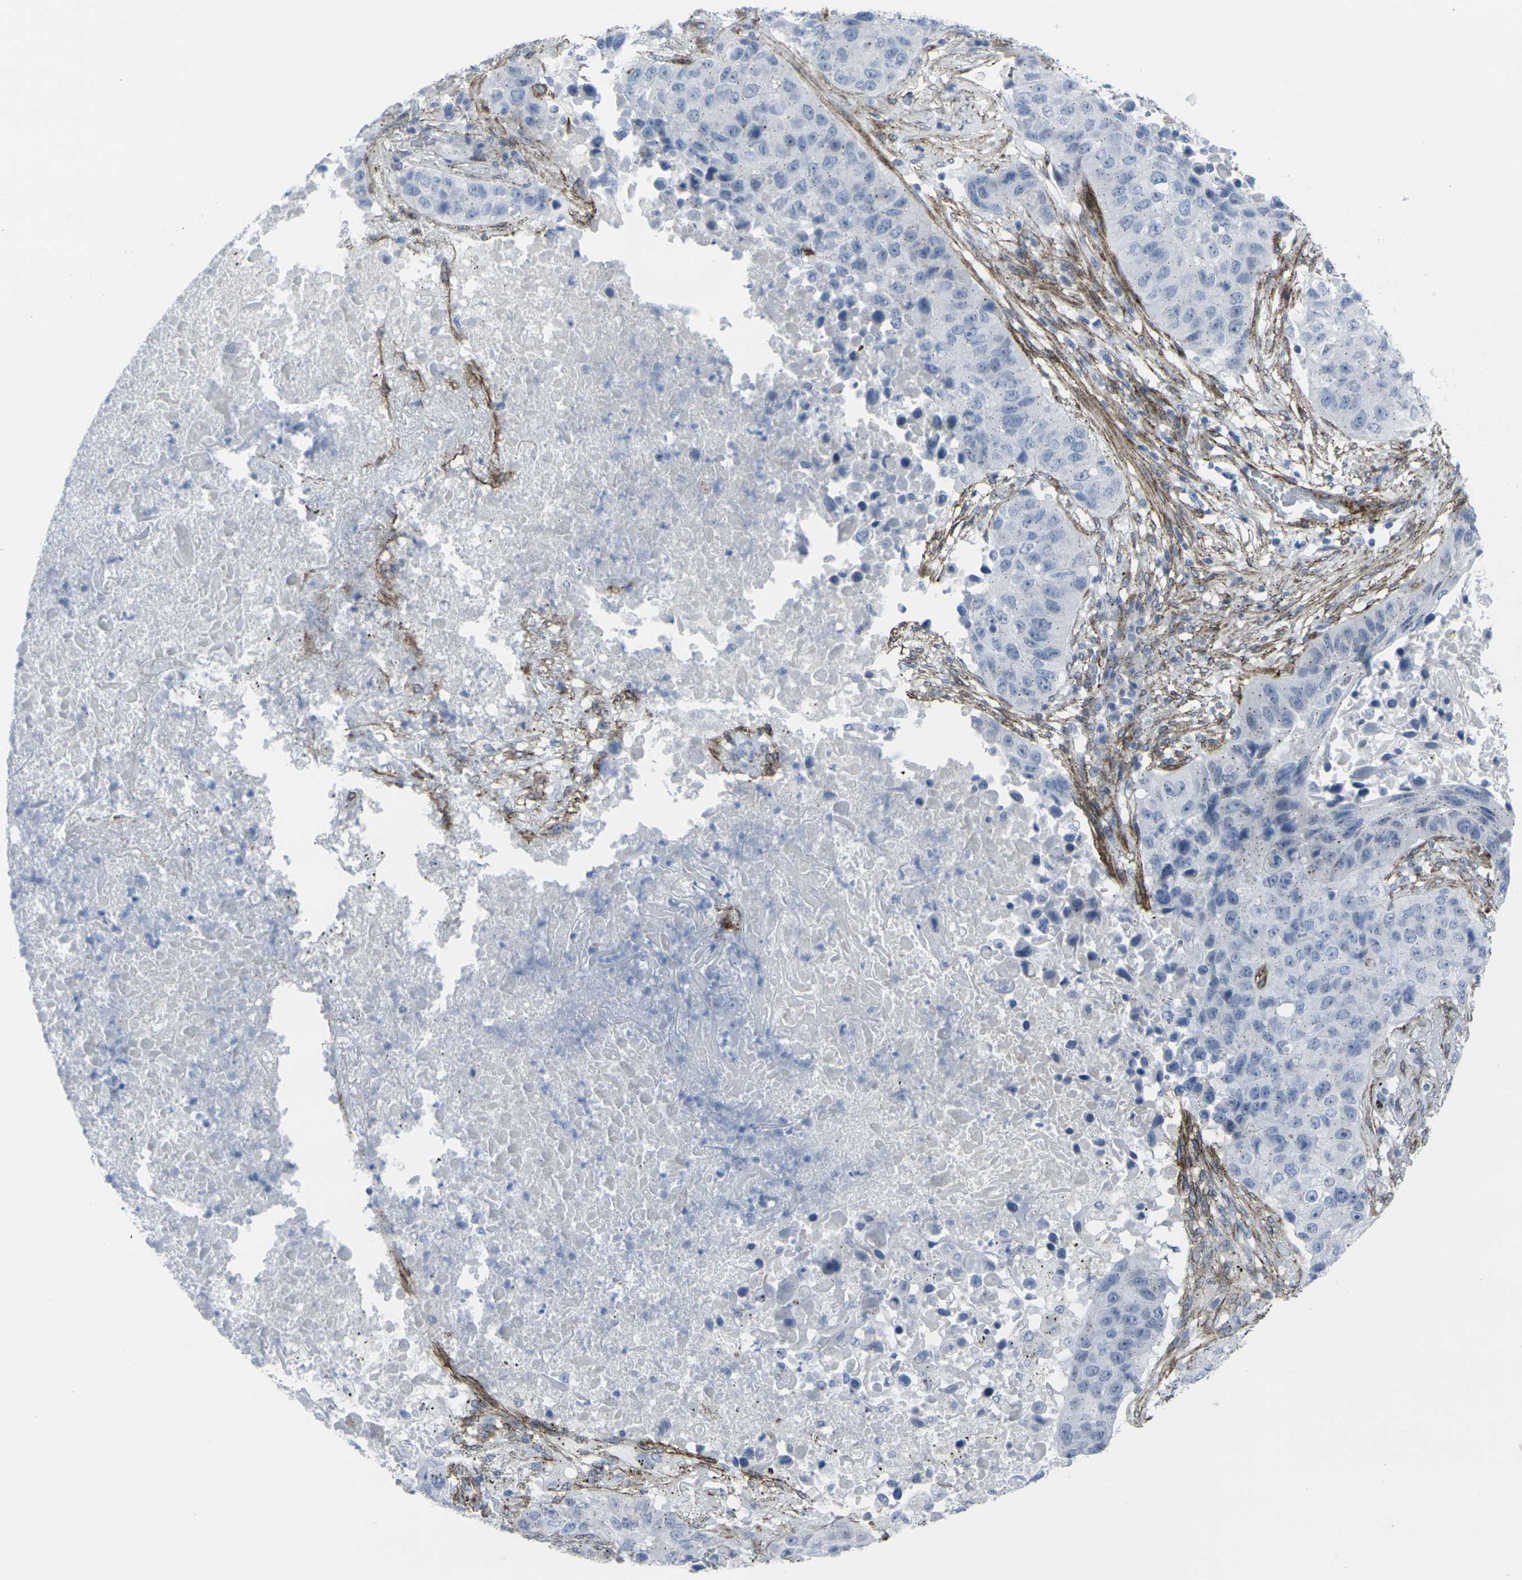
{"staining": {"intensity": "negative", "quantity": "none", "location": "none"}, "tissue": "lung cancer", "cell_type": "Tumor cells", "image_type": "cancer", "snomed": [{"axis": "morphology", "description": "Squamous cell carcinoma, NOS"}, {"axis": "topography", "description": "Lung"}], "caption": "Micrograph shows no significant protein expression in tumor cells of lung cancer.", "gene": "CDH11", "patient": {"sex": "male", "age": 57}}